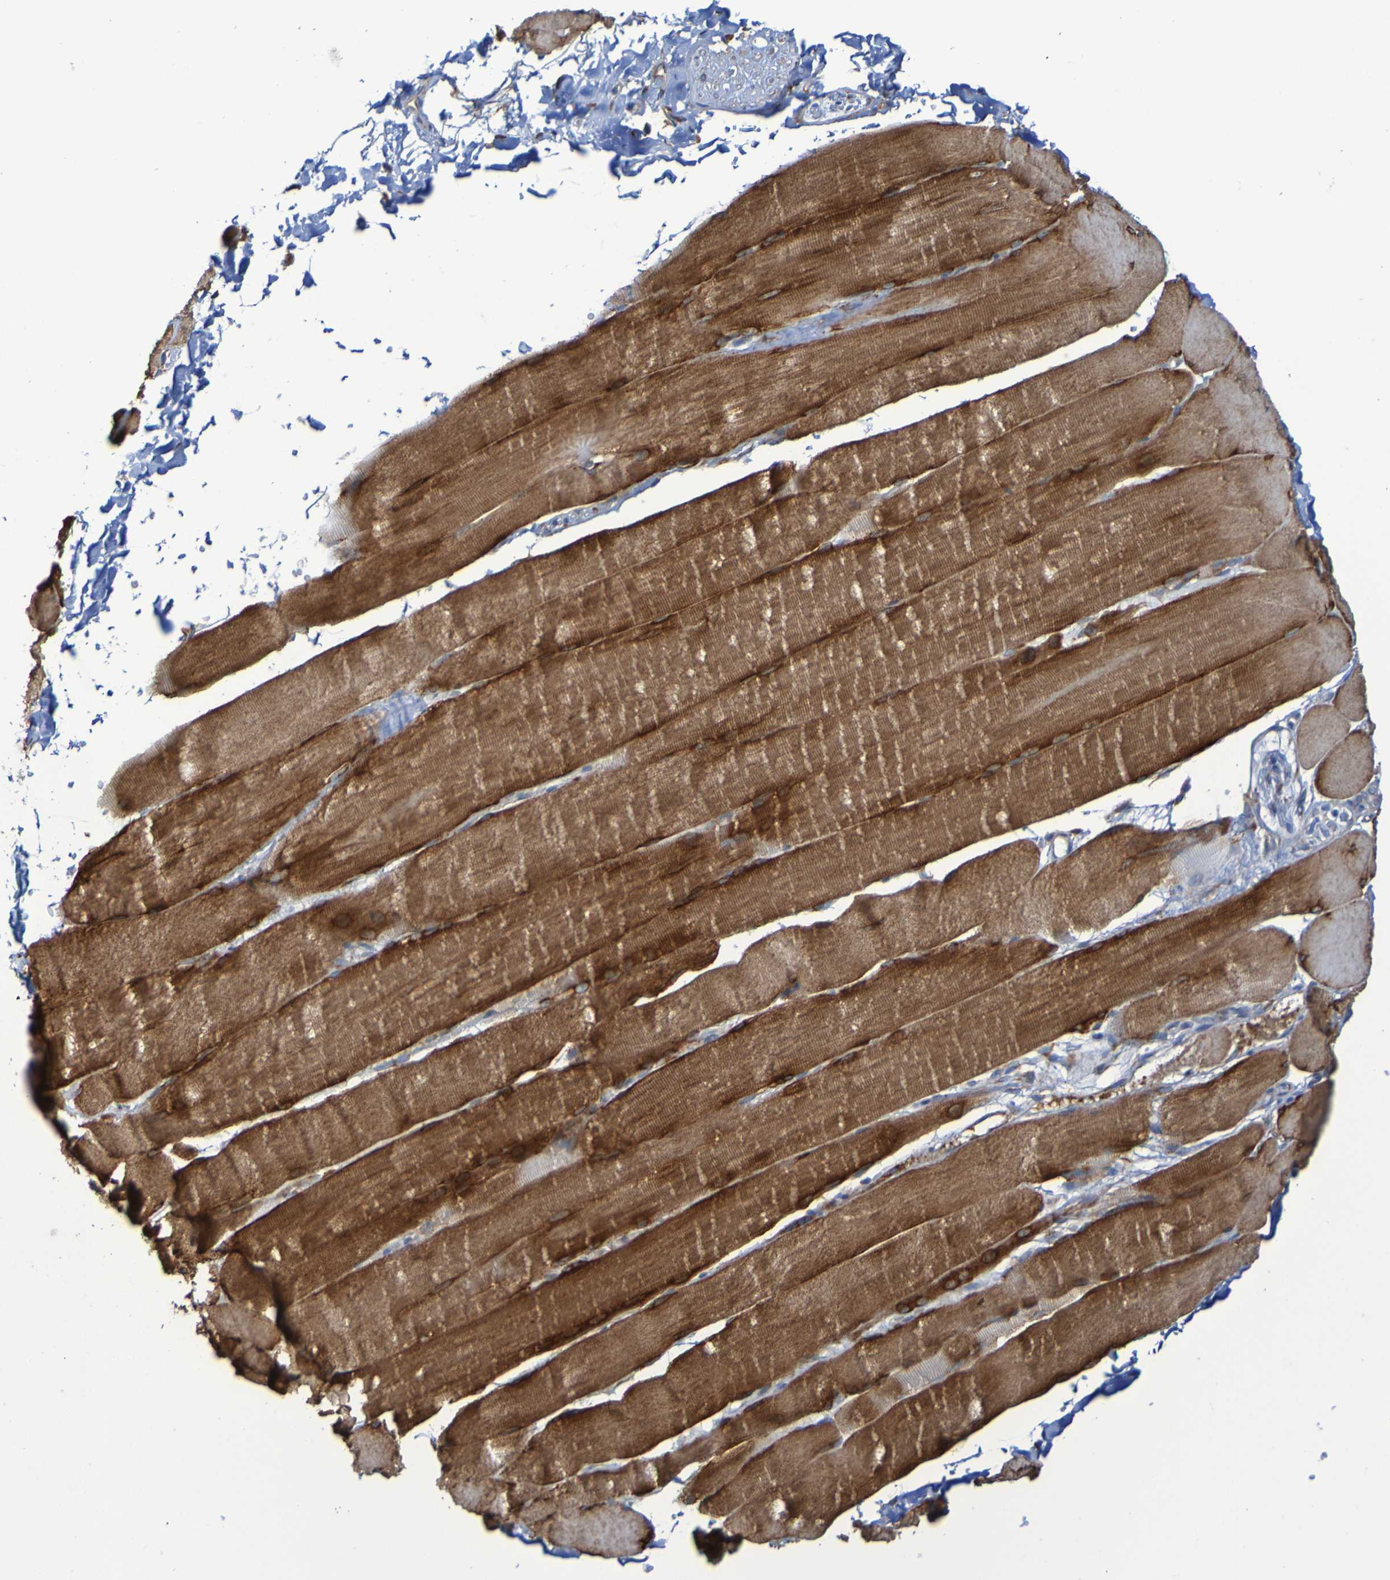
{"staining": {"intensity": "strong", "quantity": ">75%", "location": "cytoplasmic/membranous"}, "tissue": "skeletal muscle", "cell_type": "Myocytes", "image_type": "normal", "snomed": [{"axis": "morphology", "description": "Normal tissue, NOS"}, {"axis": "topography", "description": "Skin"}, {"axis": "topography", "description": "Skeletal muscle"}], "caption": "Immunohistochemical staining of unremarkable human skeletal muscle demonstrates high levels of strong cytoplasmic/membranous expression in about >75% of myocytes. Using DAB (brown) and hematoxylin (blue) stains, captured at high magnification using brightfield microscopy.", "gene": "FKBP3", "patient": {"sex": "male", "age": 83}}